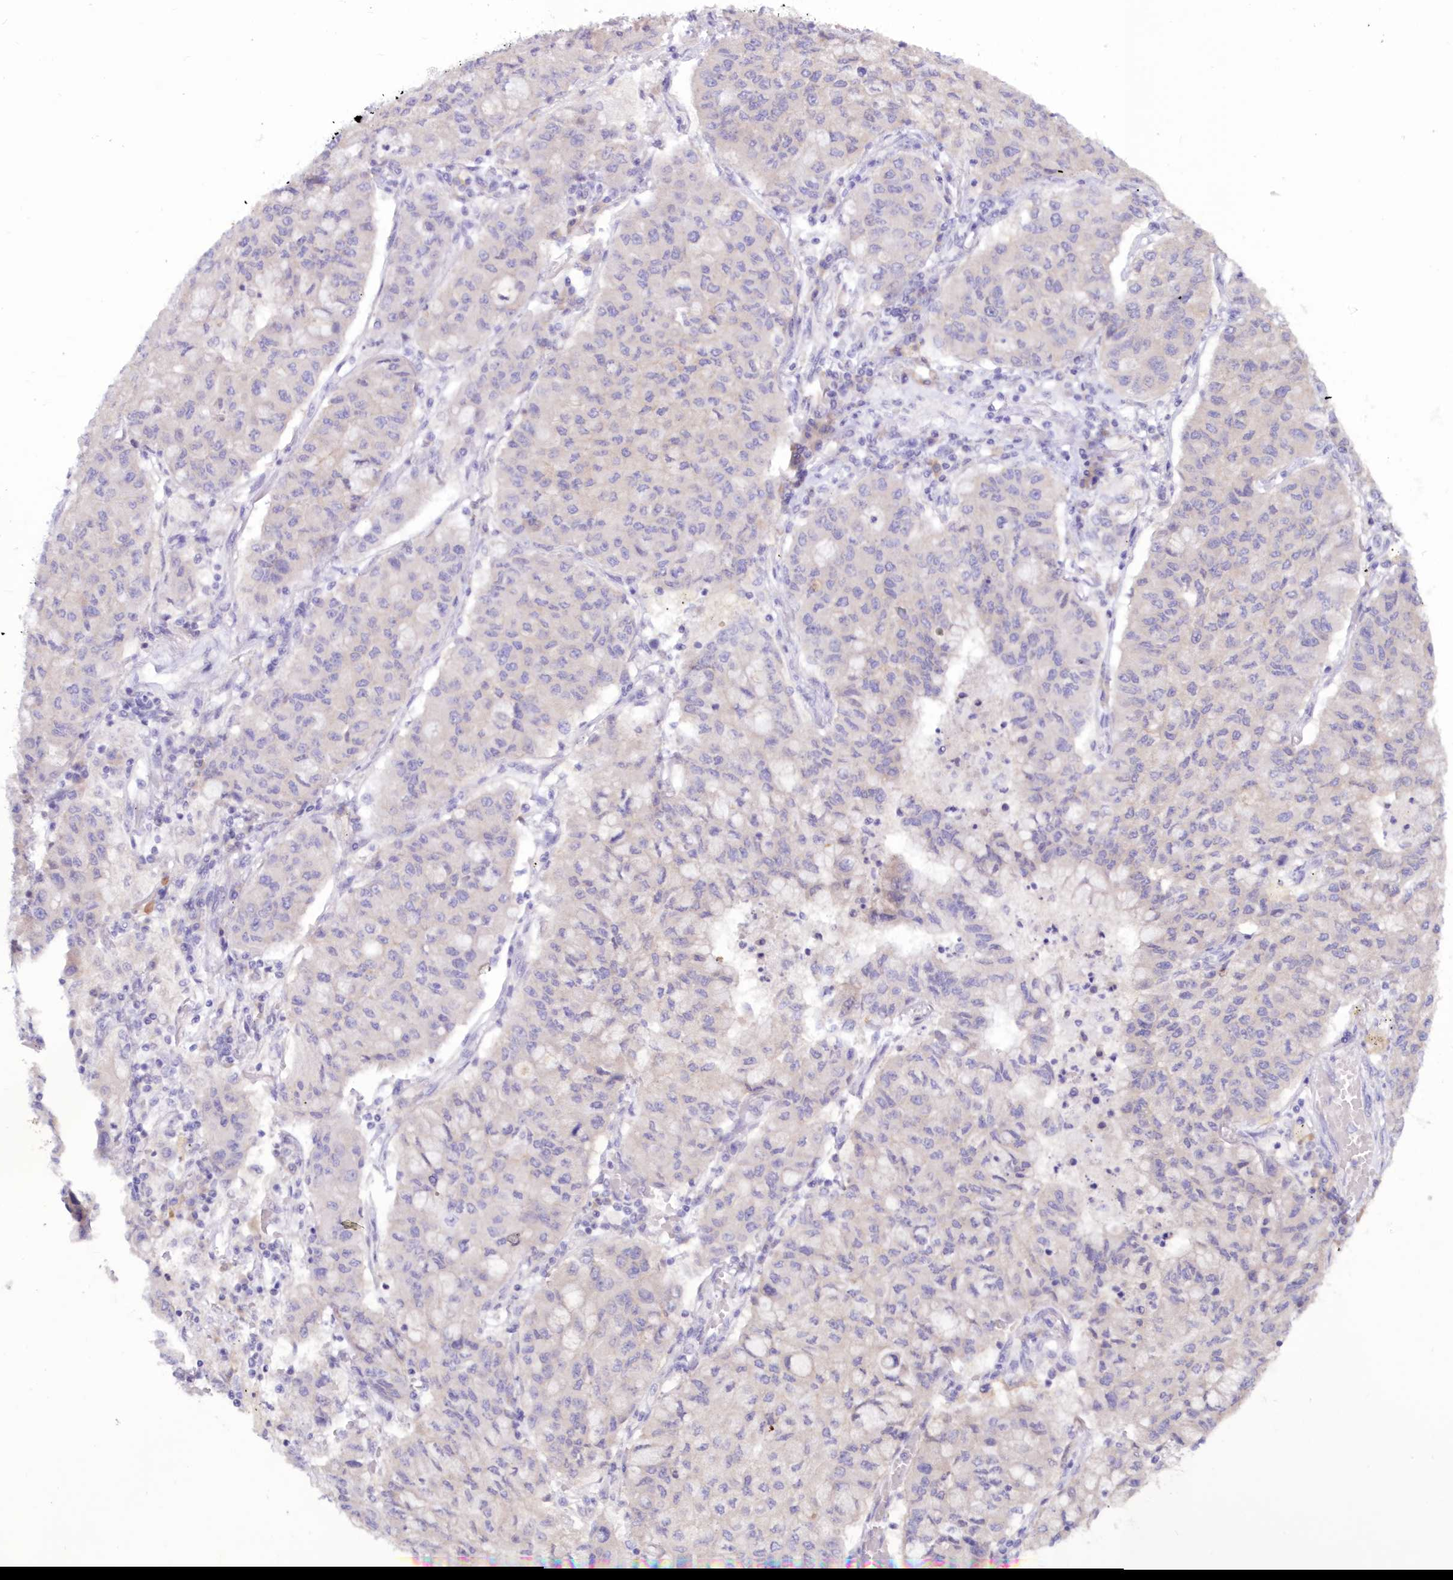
{"staining": {"intensity": "negative", "quantity": "none", "location": "none"}, "tissue": "lung cancer", "cell_type": "Tumor cells", "image_type": "cancer", "snomed": [{"axis": "morphology", "description": "Squamous cell carcinoma, NOS"}, {"axis": "topography", "description": "Lung"}], "caption": "Immunohistochemistry (IHC) of human lung squamous cell carcinoma exhibits no positivity in tumor cells.", "gene": "SNED1", "patient": {"sex": "male", "age": 74}}